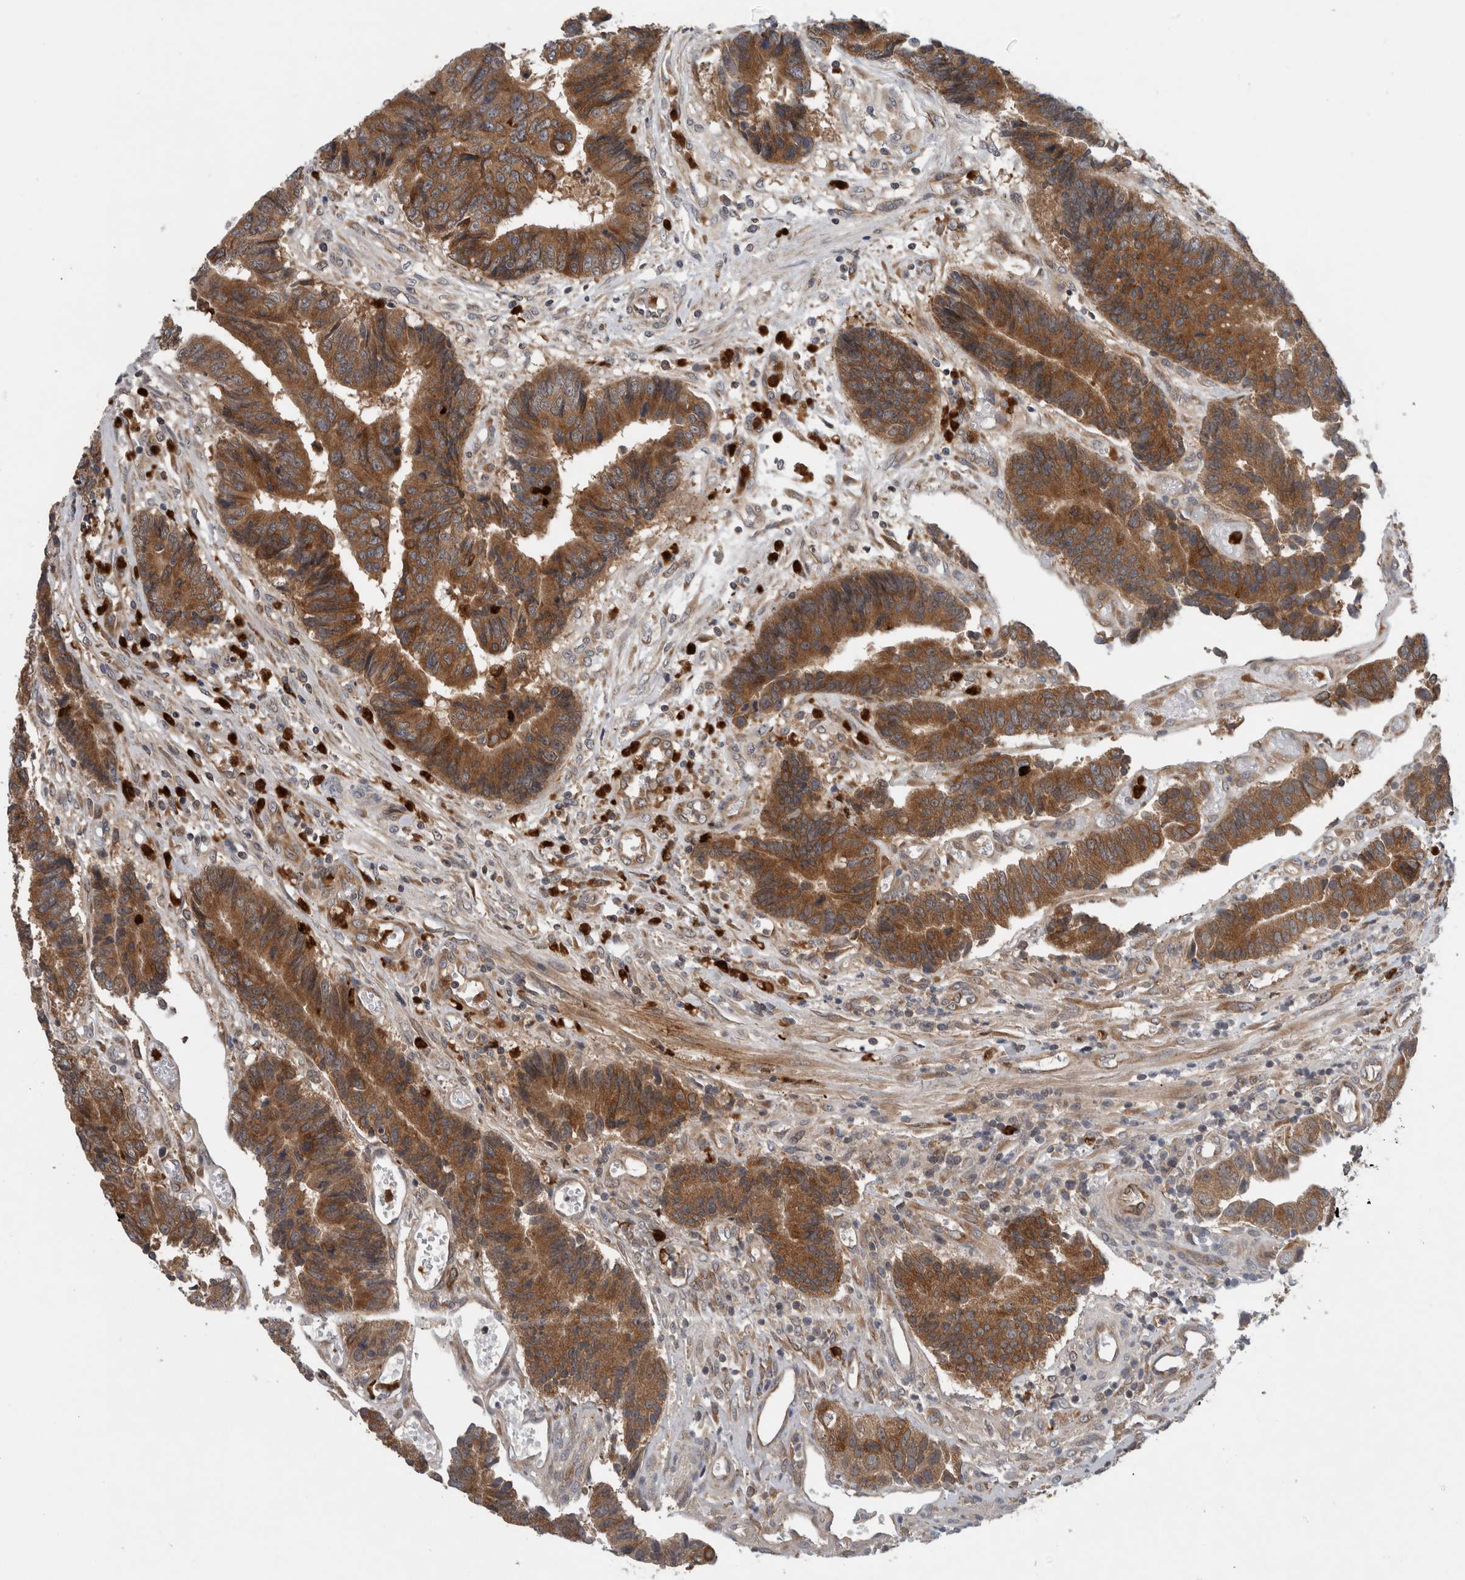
{"staining": {"intensity": "moderate", "quantity": ">75%", "location": "cytoplasmic/membranous"}, "tissue": "colorectal cancer", "cell_type": "Tumor cells", "image_type": "cancer", "snomed": [{"axis": "morphology", "description": "Adenocarcinoma, NOS"}, {"axis": "topography", "description": "Rectum"}], "caption": "About >75% of tumor cells in adenocarcinoma (colorectal) exhibit moderate cytoplasmic/membranous protein expression as visualized by brown immunohistochemical staining.", "gene": "PDCD2", "patient": {"sex": "male", "age": 84}}